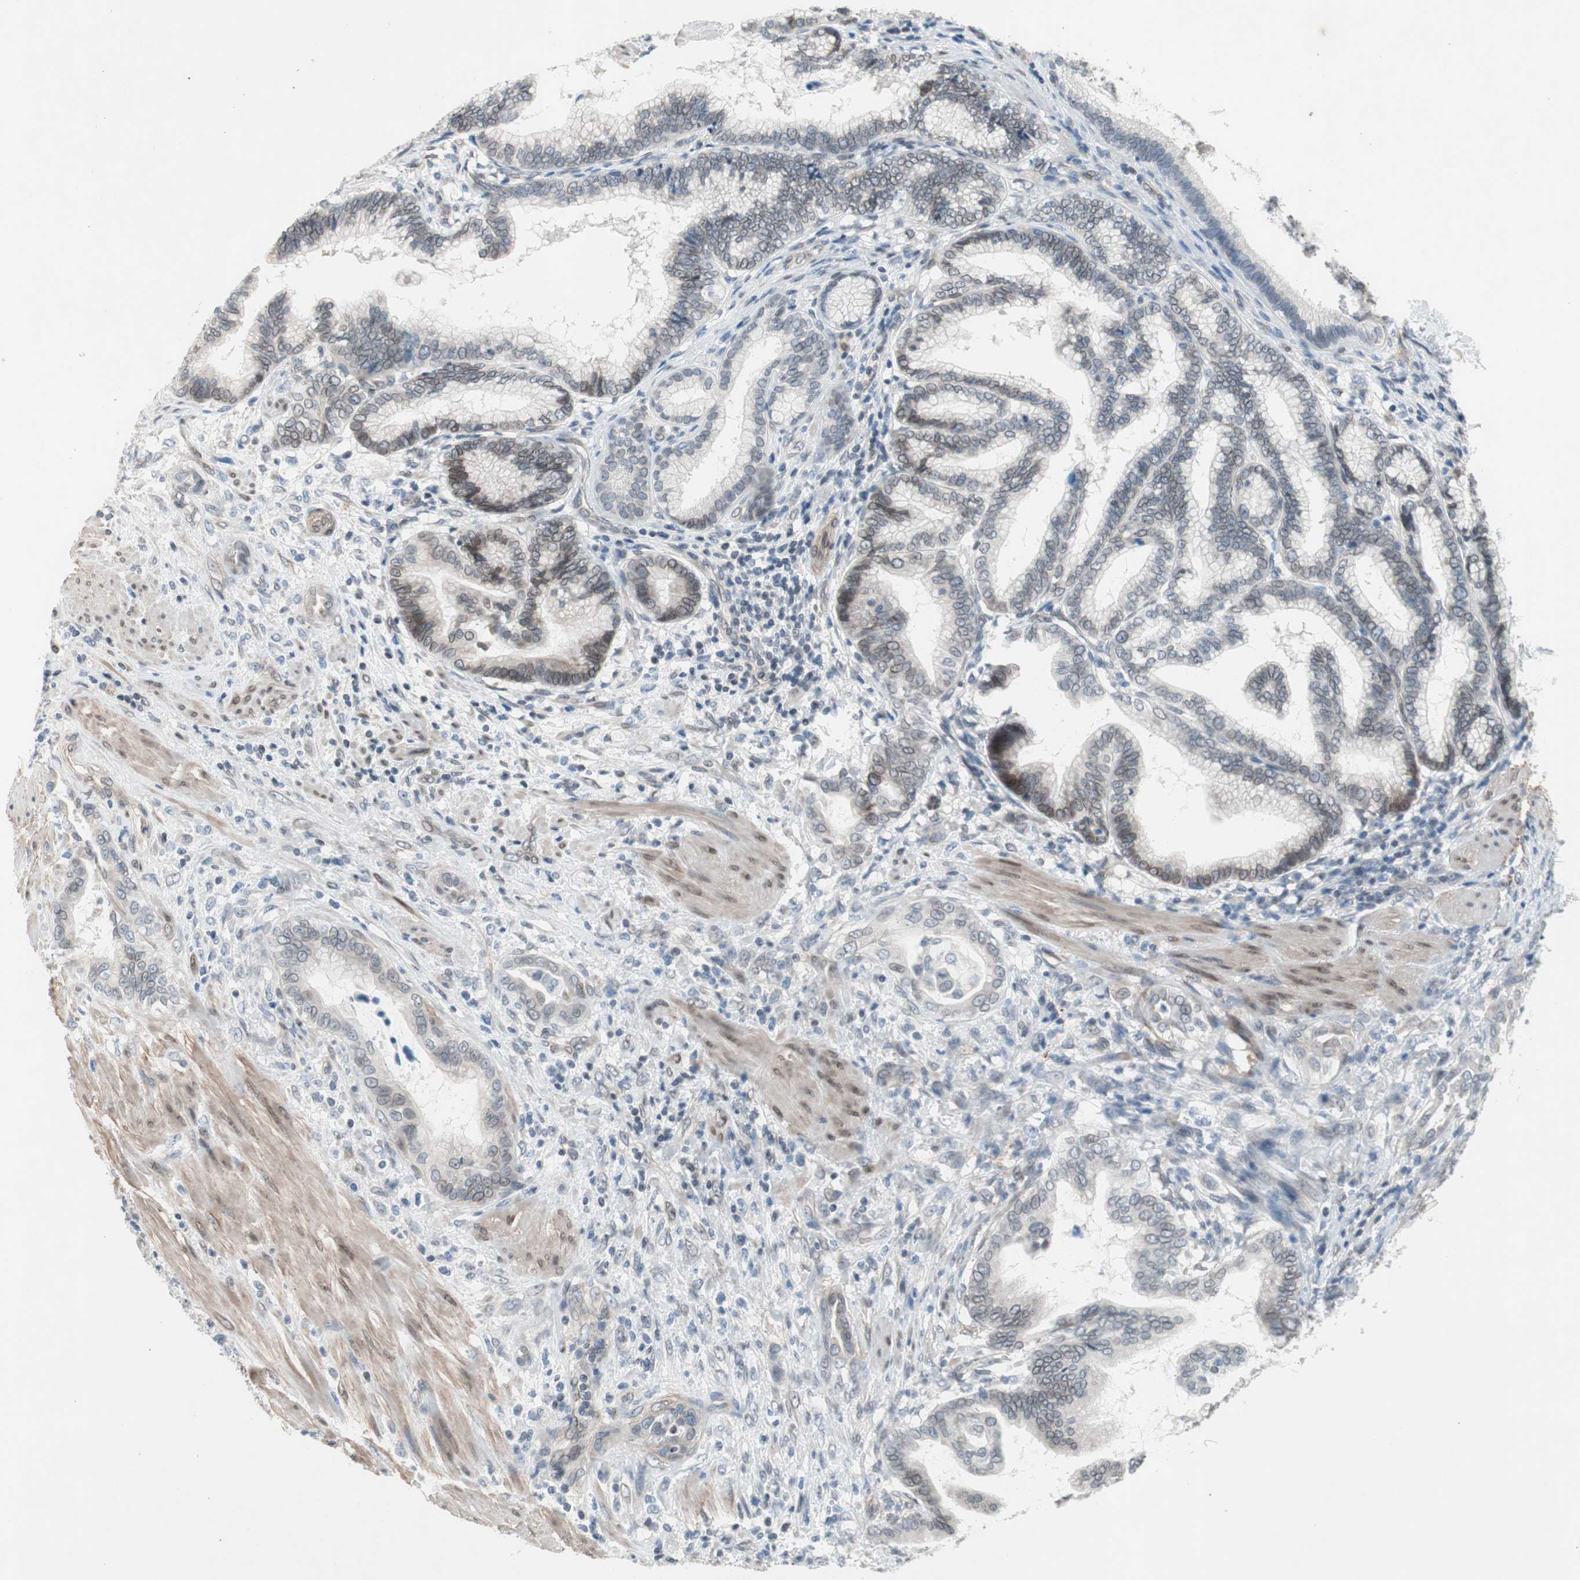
{"staining": {"intensity": "weak", "quantity": "<25%", "location": "cytoplasmic/membranous,nuclear"}, "tissue": "pancreatic cancer", "cell_type": "Tumor cells", "image_type": "cancer", "snomed": [{"axis": "morphology", "description": "Adenocarcinoma, NOS"}, {"axis": "topography", "description": "Pancreas"}], "caption": "DAB immunohistochemical staining of pancreatic cancer shows no significant staining in tumor cells.", "gene": "ARNT2", "patient": {"sex": "female", "age": 64}}